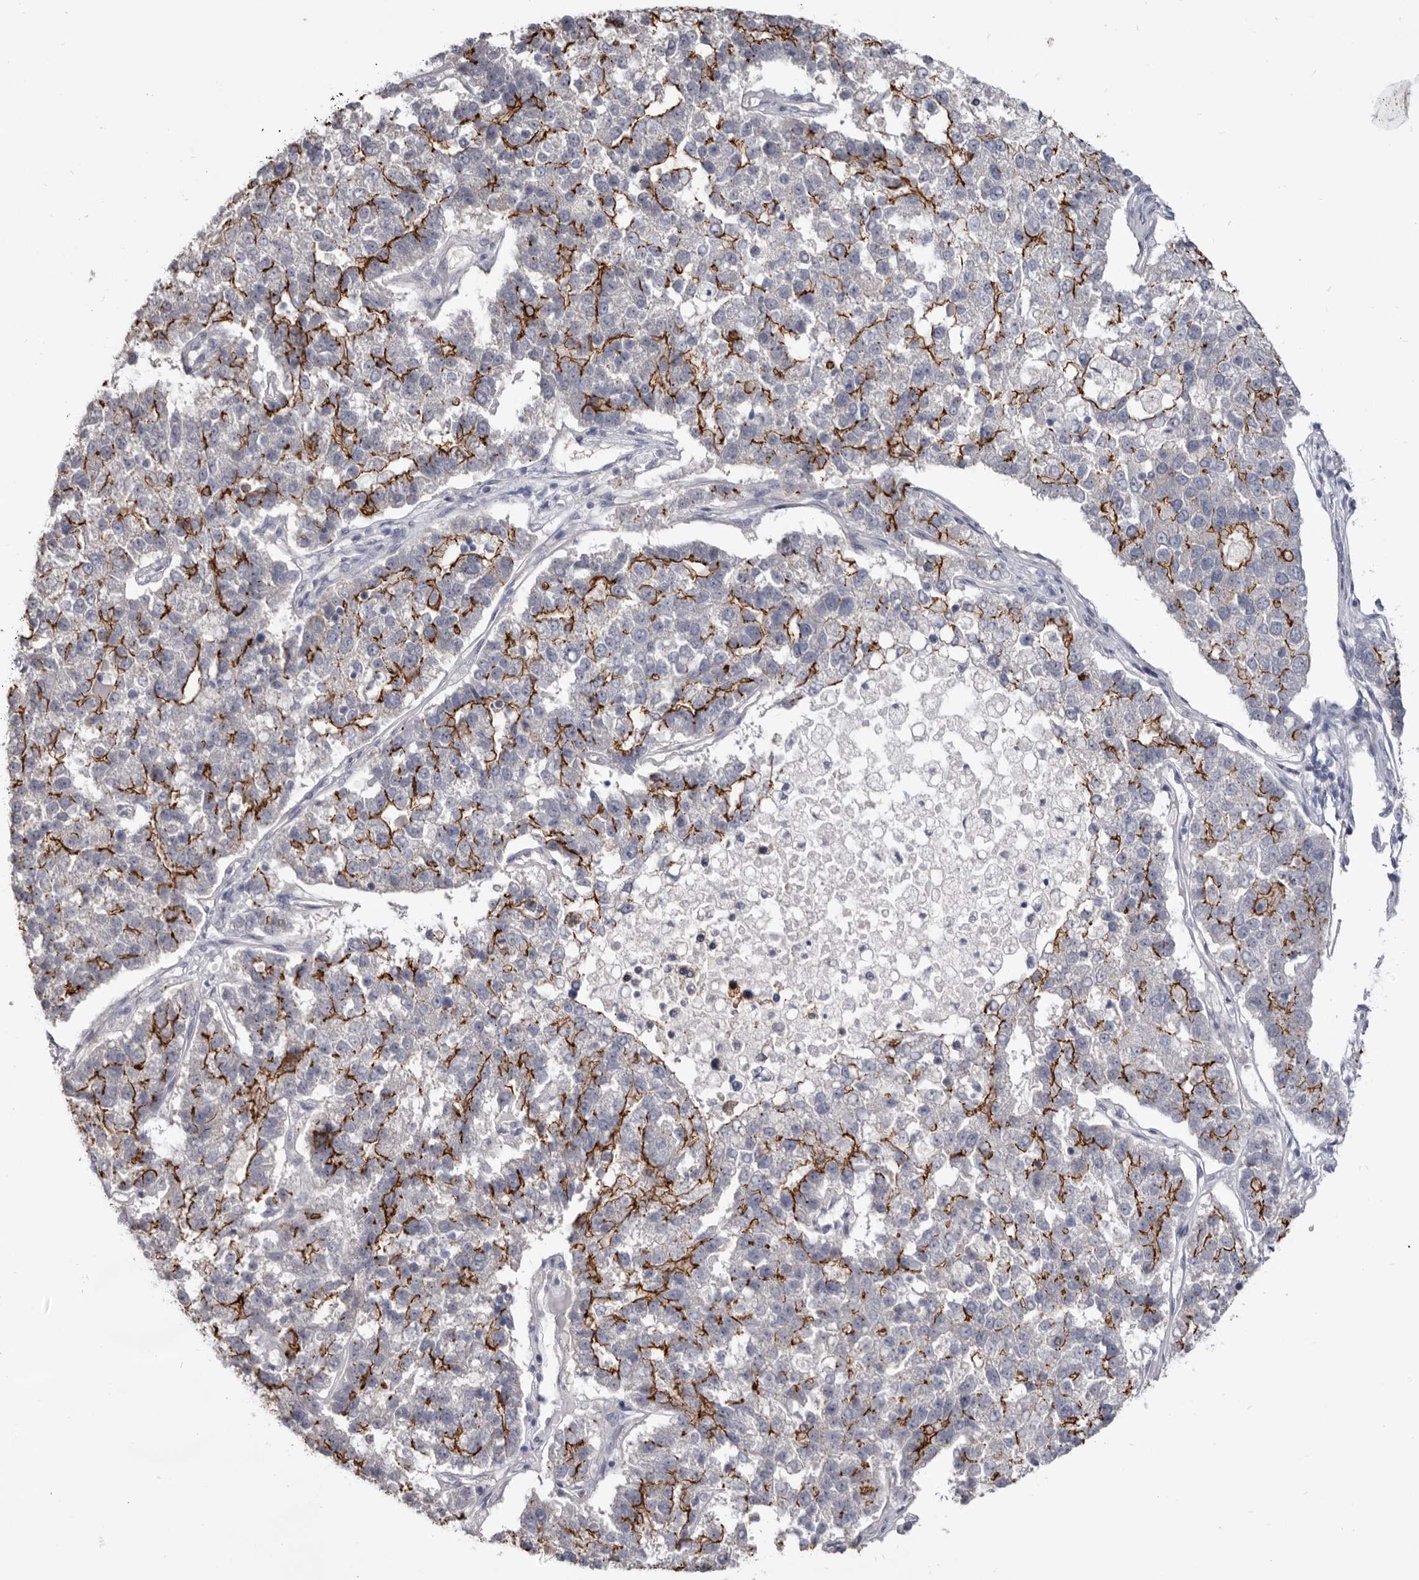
{"staining": {"intensity": "strong", "quantity": ">75%", "location": "cytoplasmic/membranous"}, "tissue": "pancreatic cancer", "cell_type": "Tumor cells", "image_type": "cancer", "snomed": [{"axis": "morphology", "description": "Adenocarcinoma, NOS"}, {"axis": "topography", "description": "Pancreas"}], "caption": "IHC (DAB) staining of adenocarcinoma (pancreatic) reveals strong cytoplasmic/membranous protein expression in approximately >75% of tumor cells.", "gene": "CGN", "patient": {"sex": "female", "age": 61}}